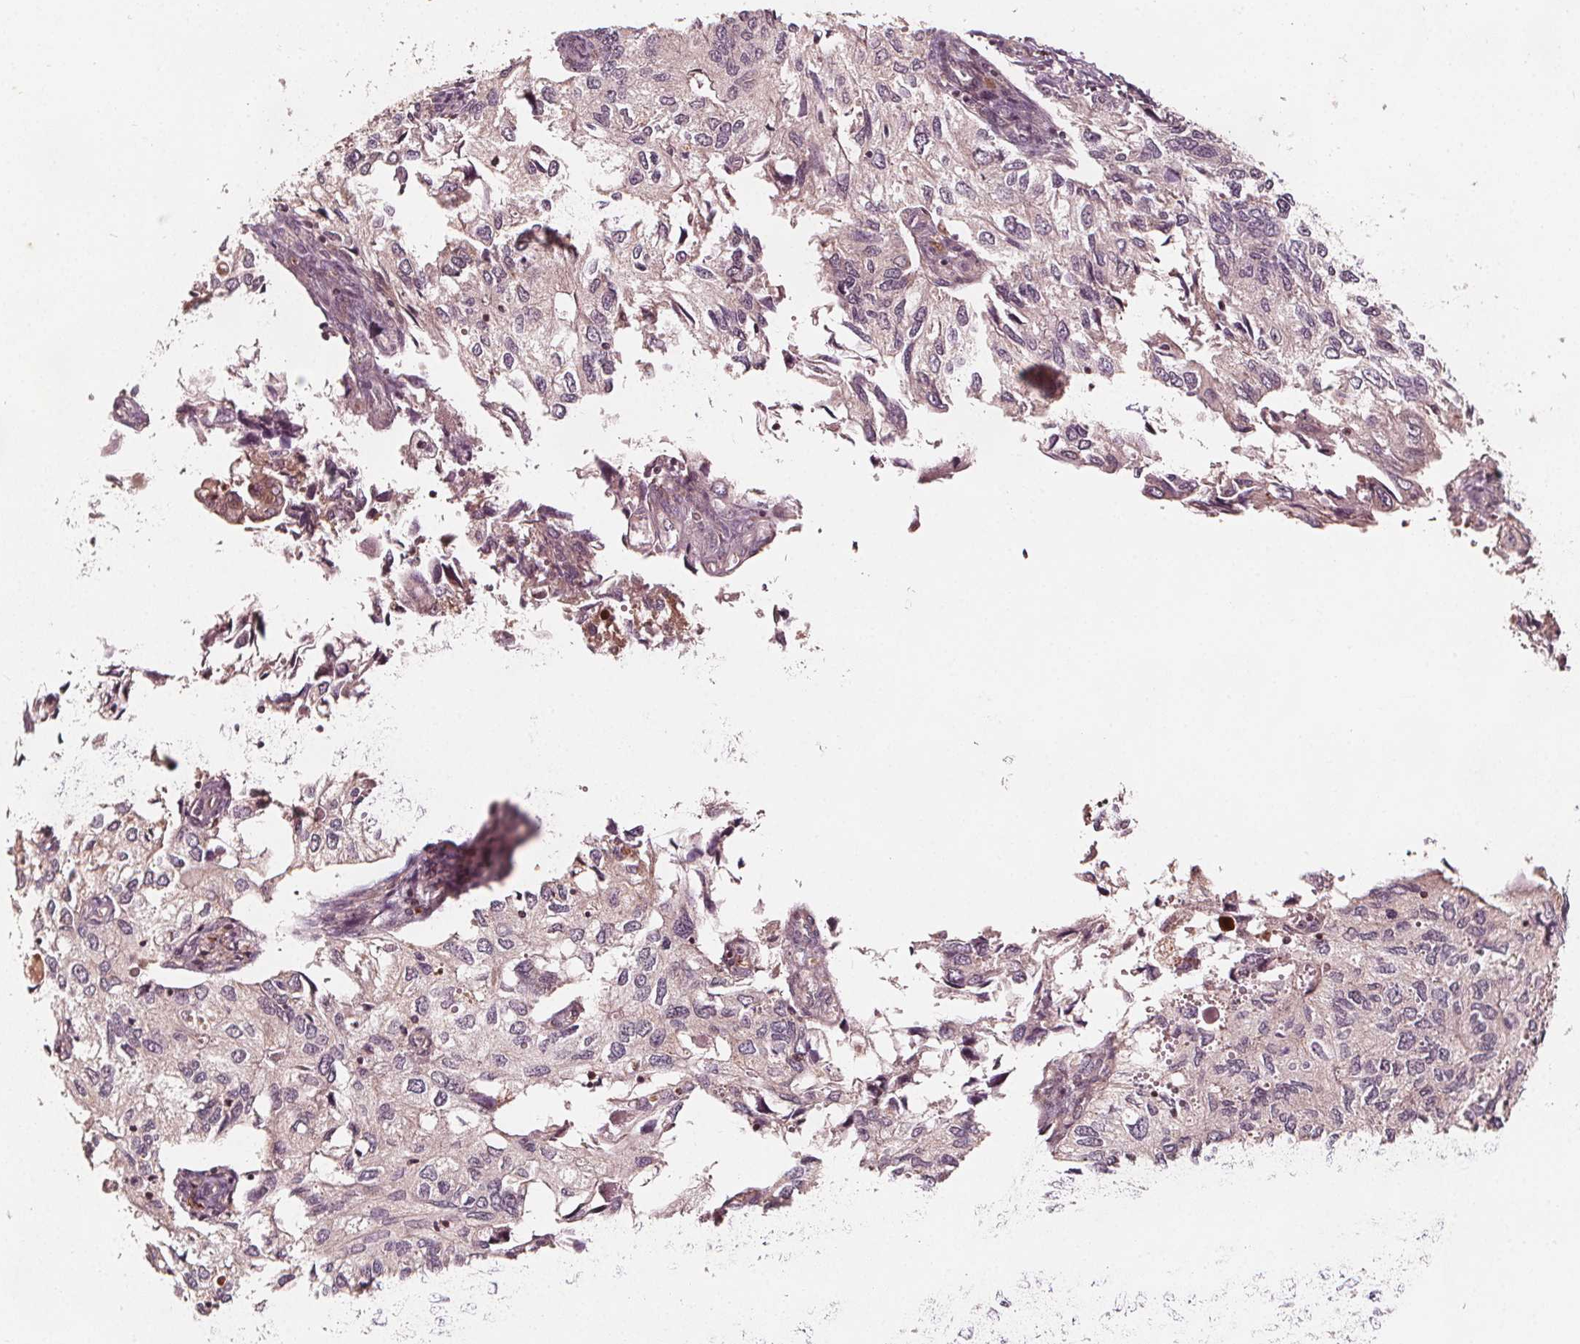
{"staining": {"intensity": "negative", "quantity": "none", "location": "none"}, "tissue": "endometrial cancer", "cell_type": "Tumor cells", "image_type": "cancer", "snomed": [{"axis": "morphology", "description": "Carcinoma, NOS"}, {"axis": "topography", "description": "Uterus"}], "caption": "Tumor cells show no significant positivity in endometrial cancer.", "gene": "AIP", "patient": {"sex": "female", "age": 76}}